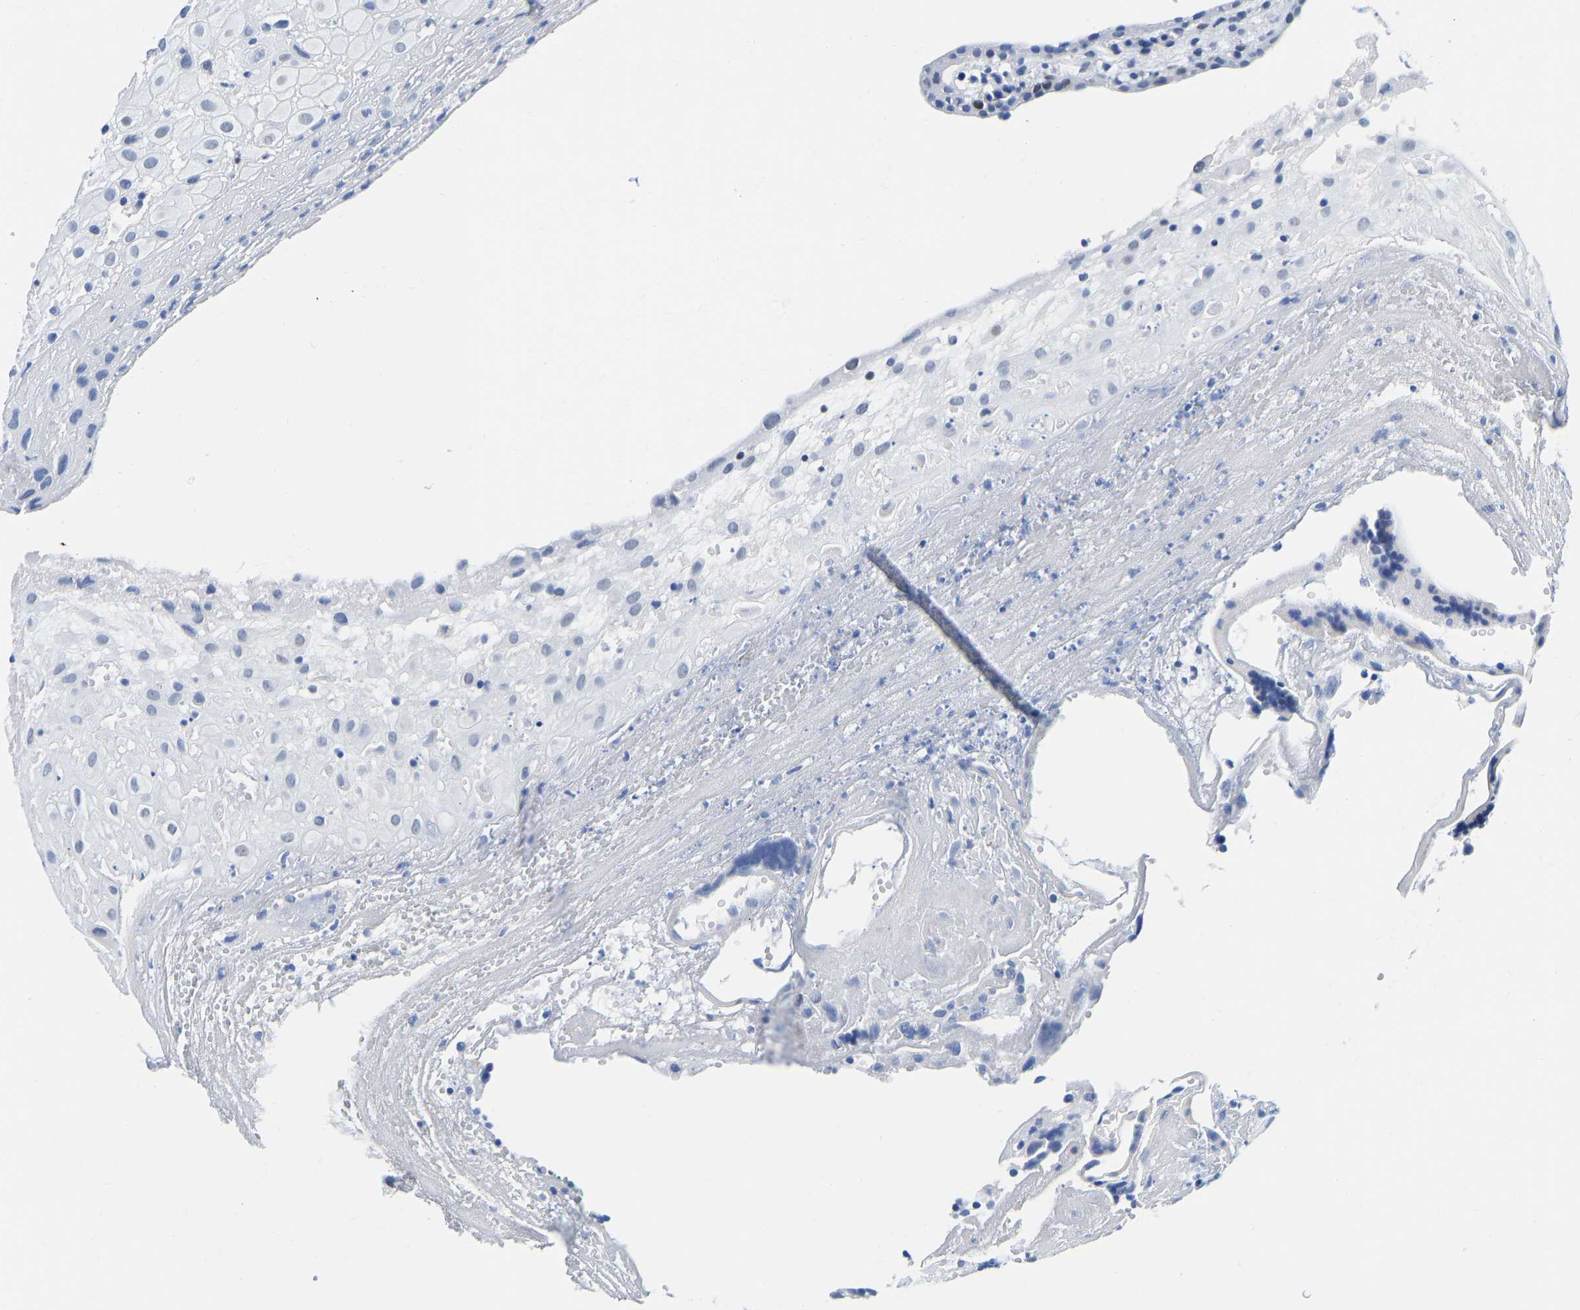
{"staining": {"intensity": "negative", "quantity": "none", "location": "none"}, "tissue": "placenta", "cell_type": "Decidual cells", "image_type": "normal", "snomed": [{"axis": "morphology", "description": "Normal tissue, NOS"}, {"axis": "topography", "description": "Placenta"}], "caption": "This photomicrograph is of unremarkable placenta stained with immunohistochemistry to label a protein in brown with the nuclei are counter-stained blue. There is no staining in decidual cells.", "gene": "TCF7", "patient": {"sex": "female", "age": 18}}